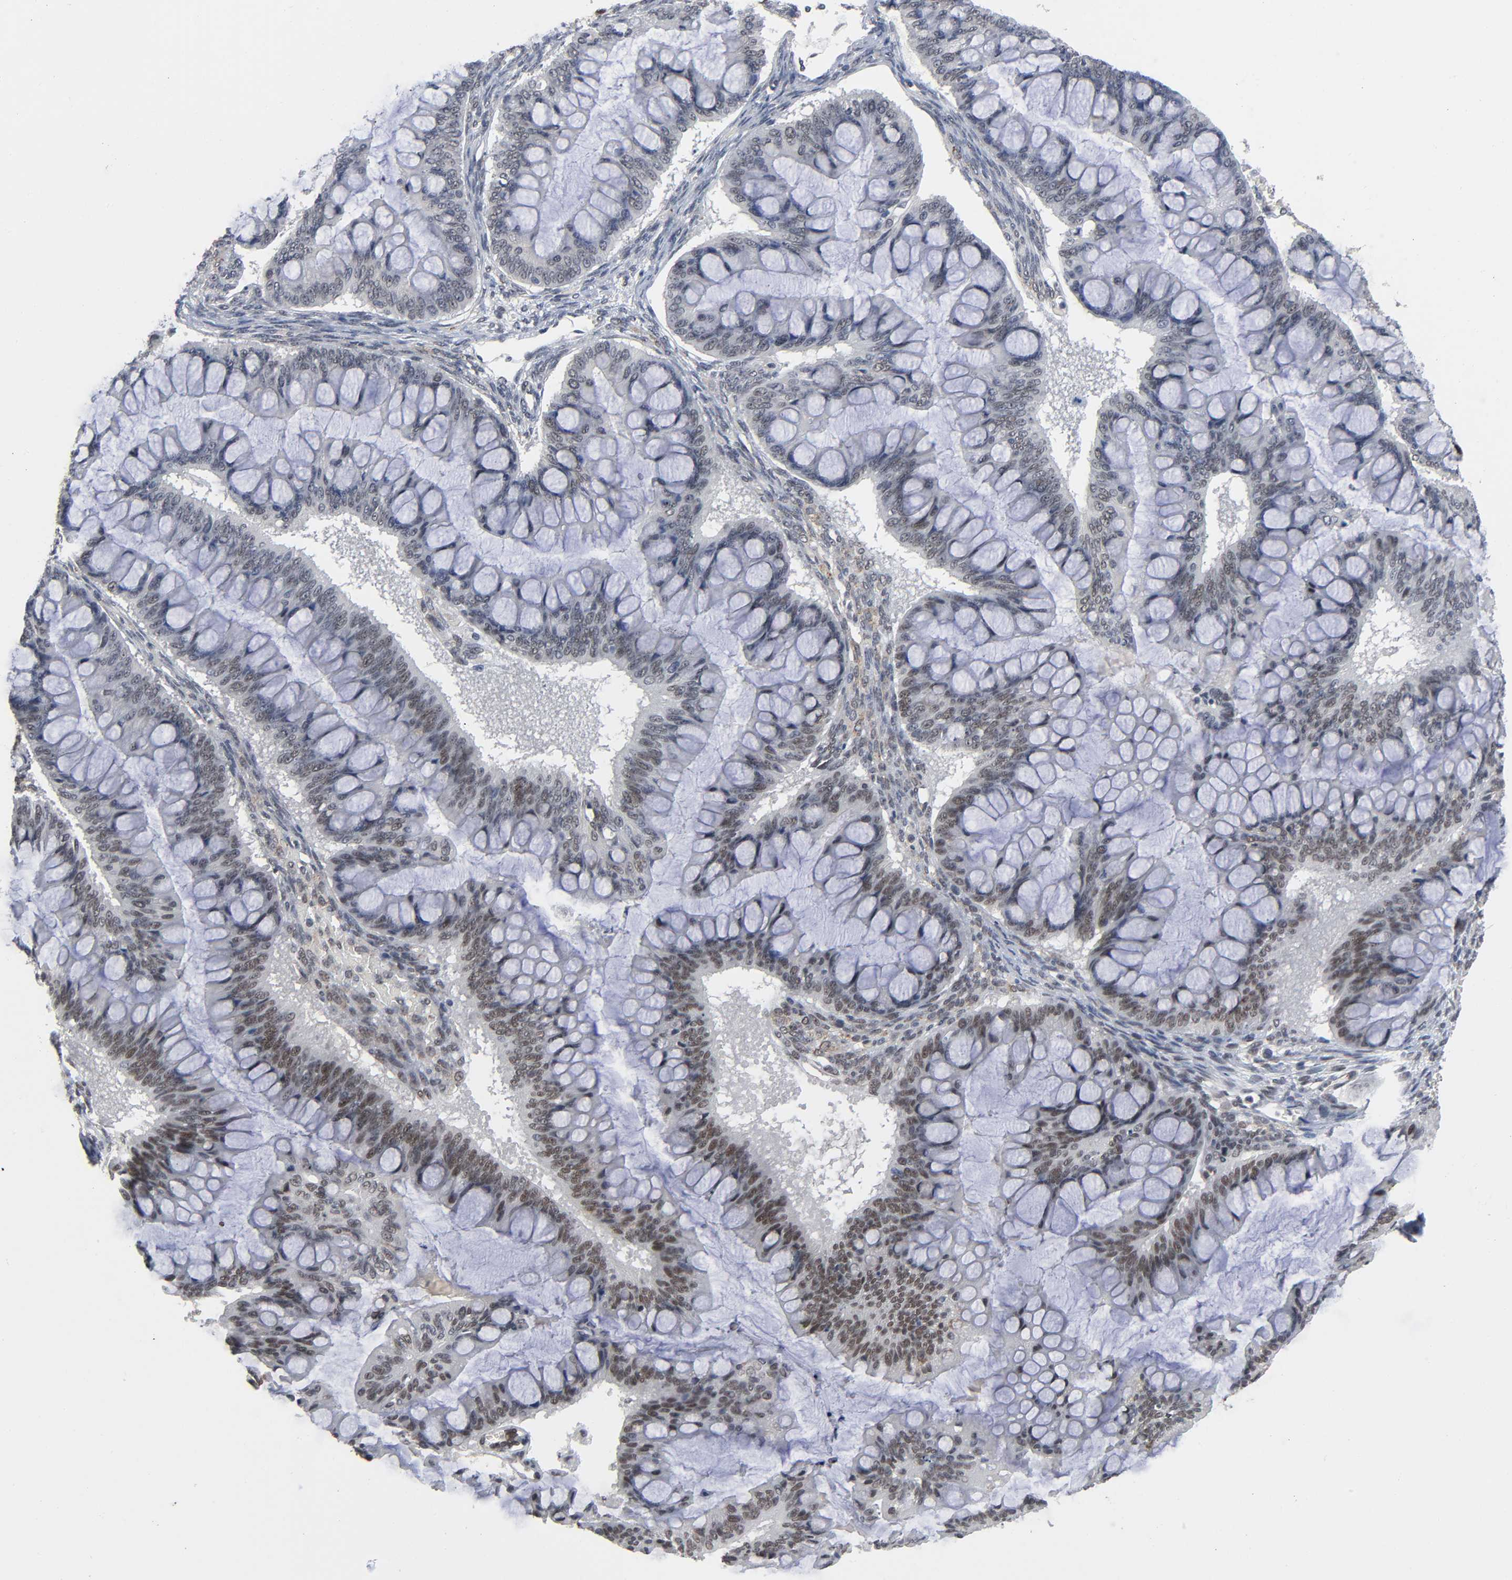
{"staining": {"intensity": "moderate", "quantity": ">75%", "location": "nuclear"}, "tissue": "ovarian cancer", "cell_type": "Tumor cells", "image_type": "cancer", "snomed": [{"axis": "morphology", "description": "Cystadenocarcinoma, mucinous, NOS"}, {"axis": "topography", "description": "Ovary"}], "caption": "DAB (3,3'-diaminobenzidine) immunohistochemical staining of human ovarian cancer (mucinous cystadenocarcinoma) displays moderate nuclear protein positivity in approximately >75% of tumor cells. (DAB = brown stain, brightfield microscopy at high magnification).", "gene": "ZNF384", "patient": {"sex": "female", "age": 73}}